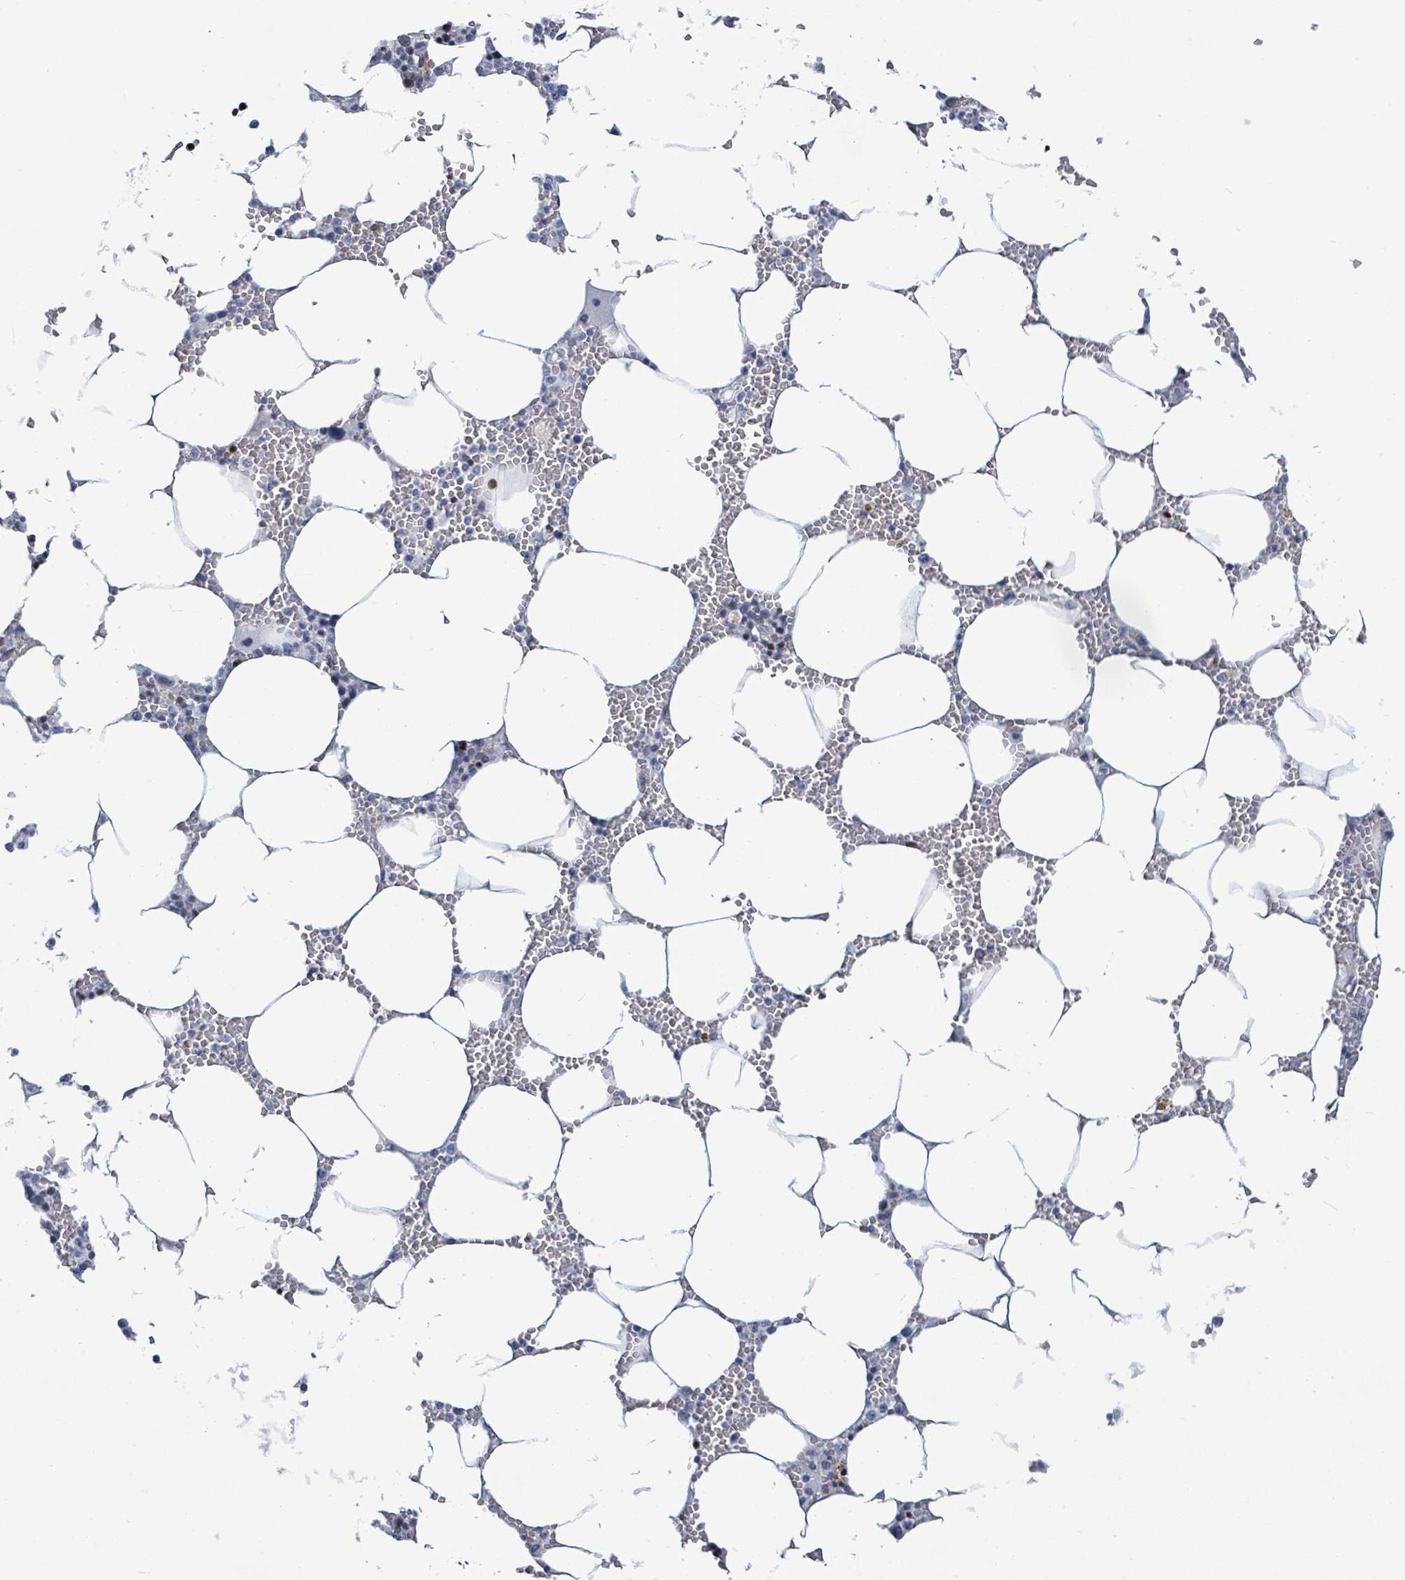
{"staining": {"intensity": "moderate", "quantity": "<25%", "location": "nuclear"}, "tissue": "bone marrow", "cell_type": "Hematopoietic cells", "image_type": "normal", "snomed": [{"axis": "morphology", "description": "Normal tissue, NOS"}, {"axis": "topography", "description": "Bone marrow"}], "caption": "Hematopoietic cells show low levels of moderate nuclear expression in approximately <25% of cells in benign bone marrow.", "gene": "MALL", "patient": {"sex": "male", "age": 70}}